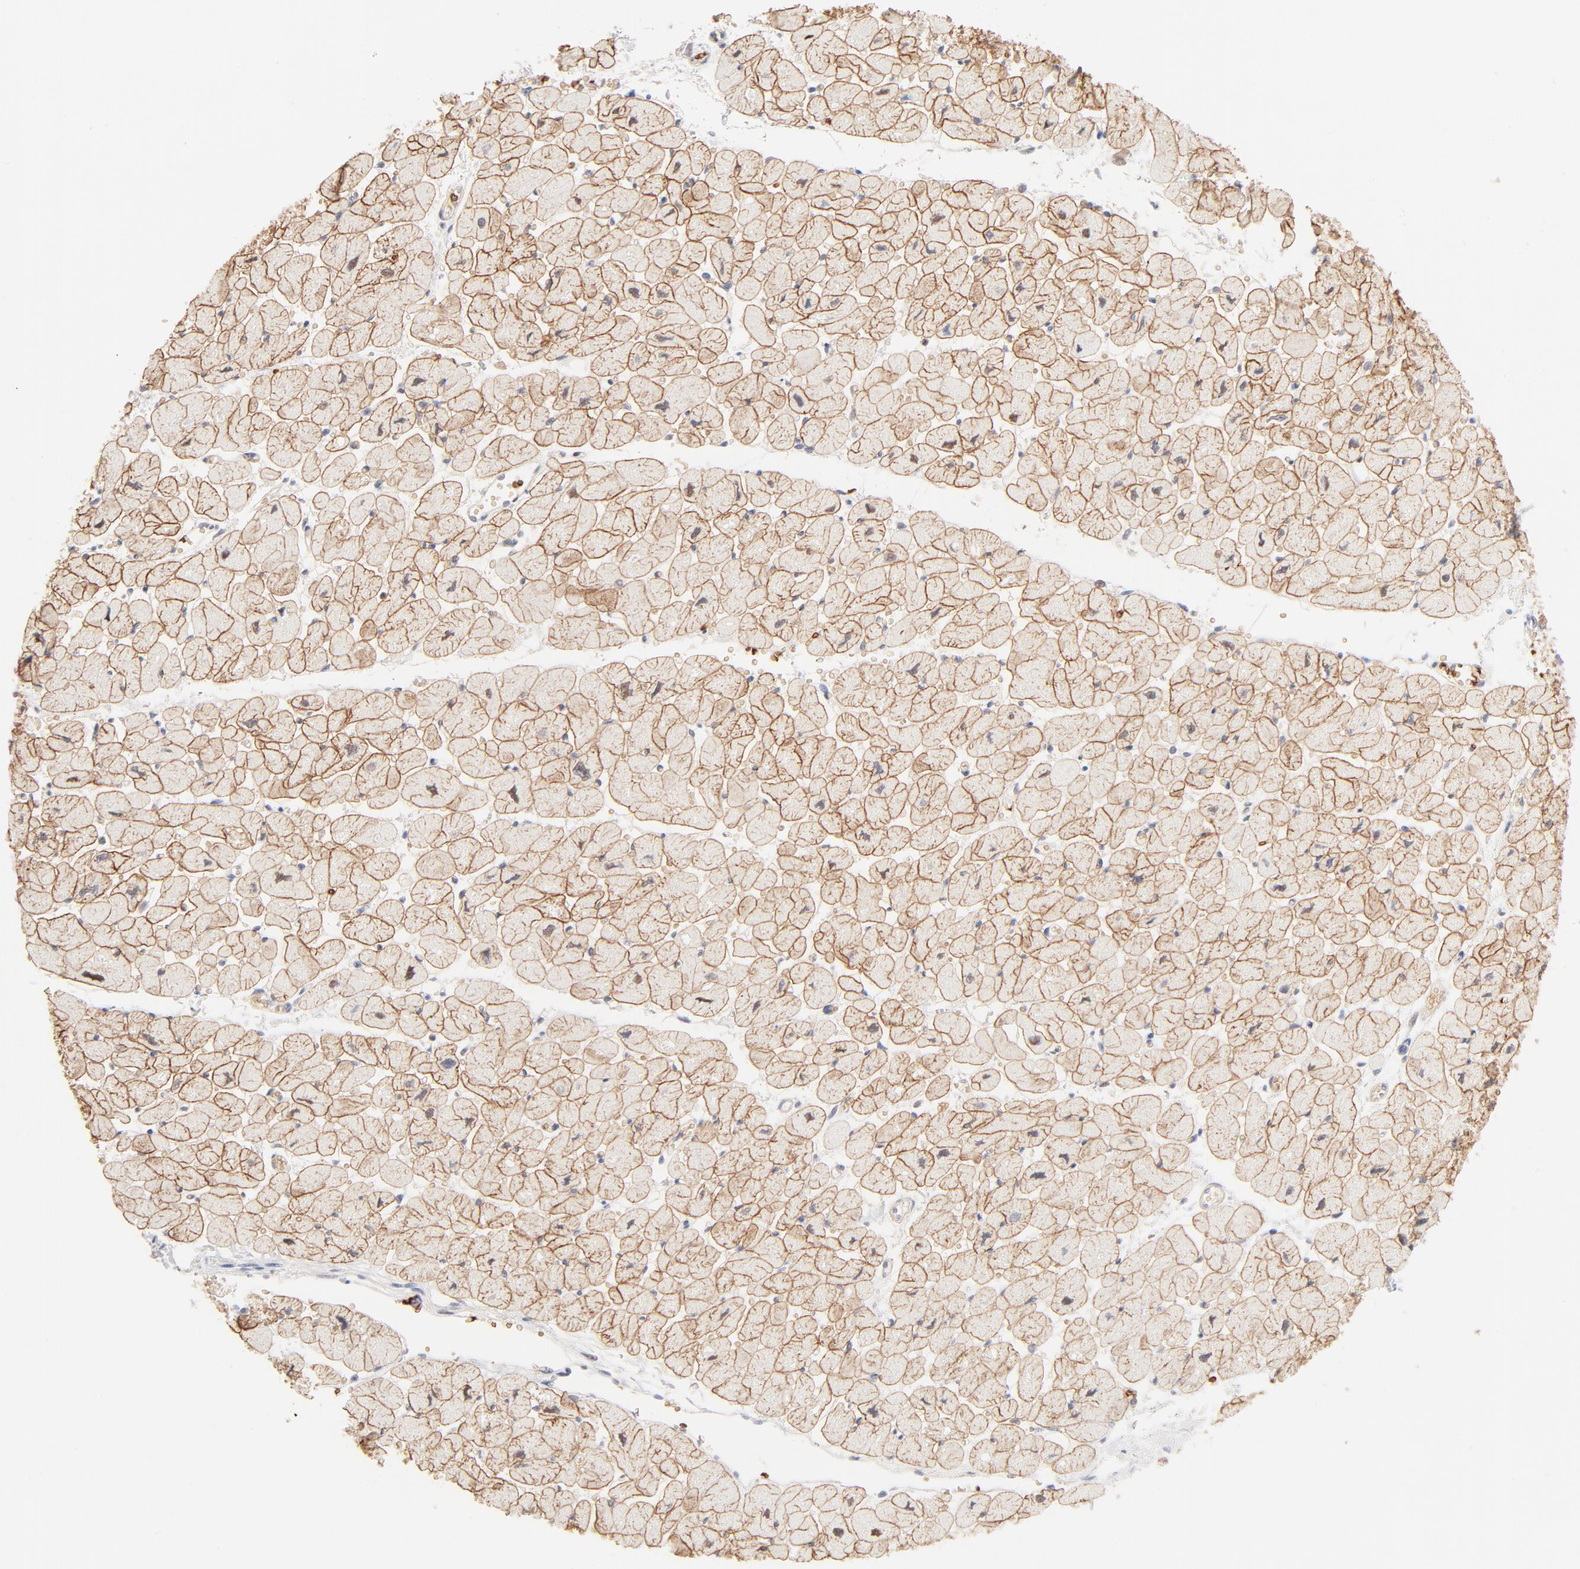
{"staining": {"intensity": "moderate", "quantity": ">75%", "location": "cytoplasmic/membranous"}, "tissue": "heart muscle", "cell_type": "Cardiomyocytes", "image_type": "normal", "snomed": [{"axis": "morphology", "description": "Normal tissue, NOS"}, {"axis": "topography", "description": "Heart"}], "caption": "Cardiomyocytes display medium levels of moderate cytoplasmic/membranous expression in about >75% of cells in benign heart muscle.", "gene": "SPTB", "patient": {"sex": "female", "age": 54}}